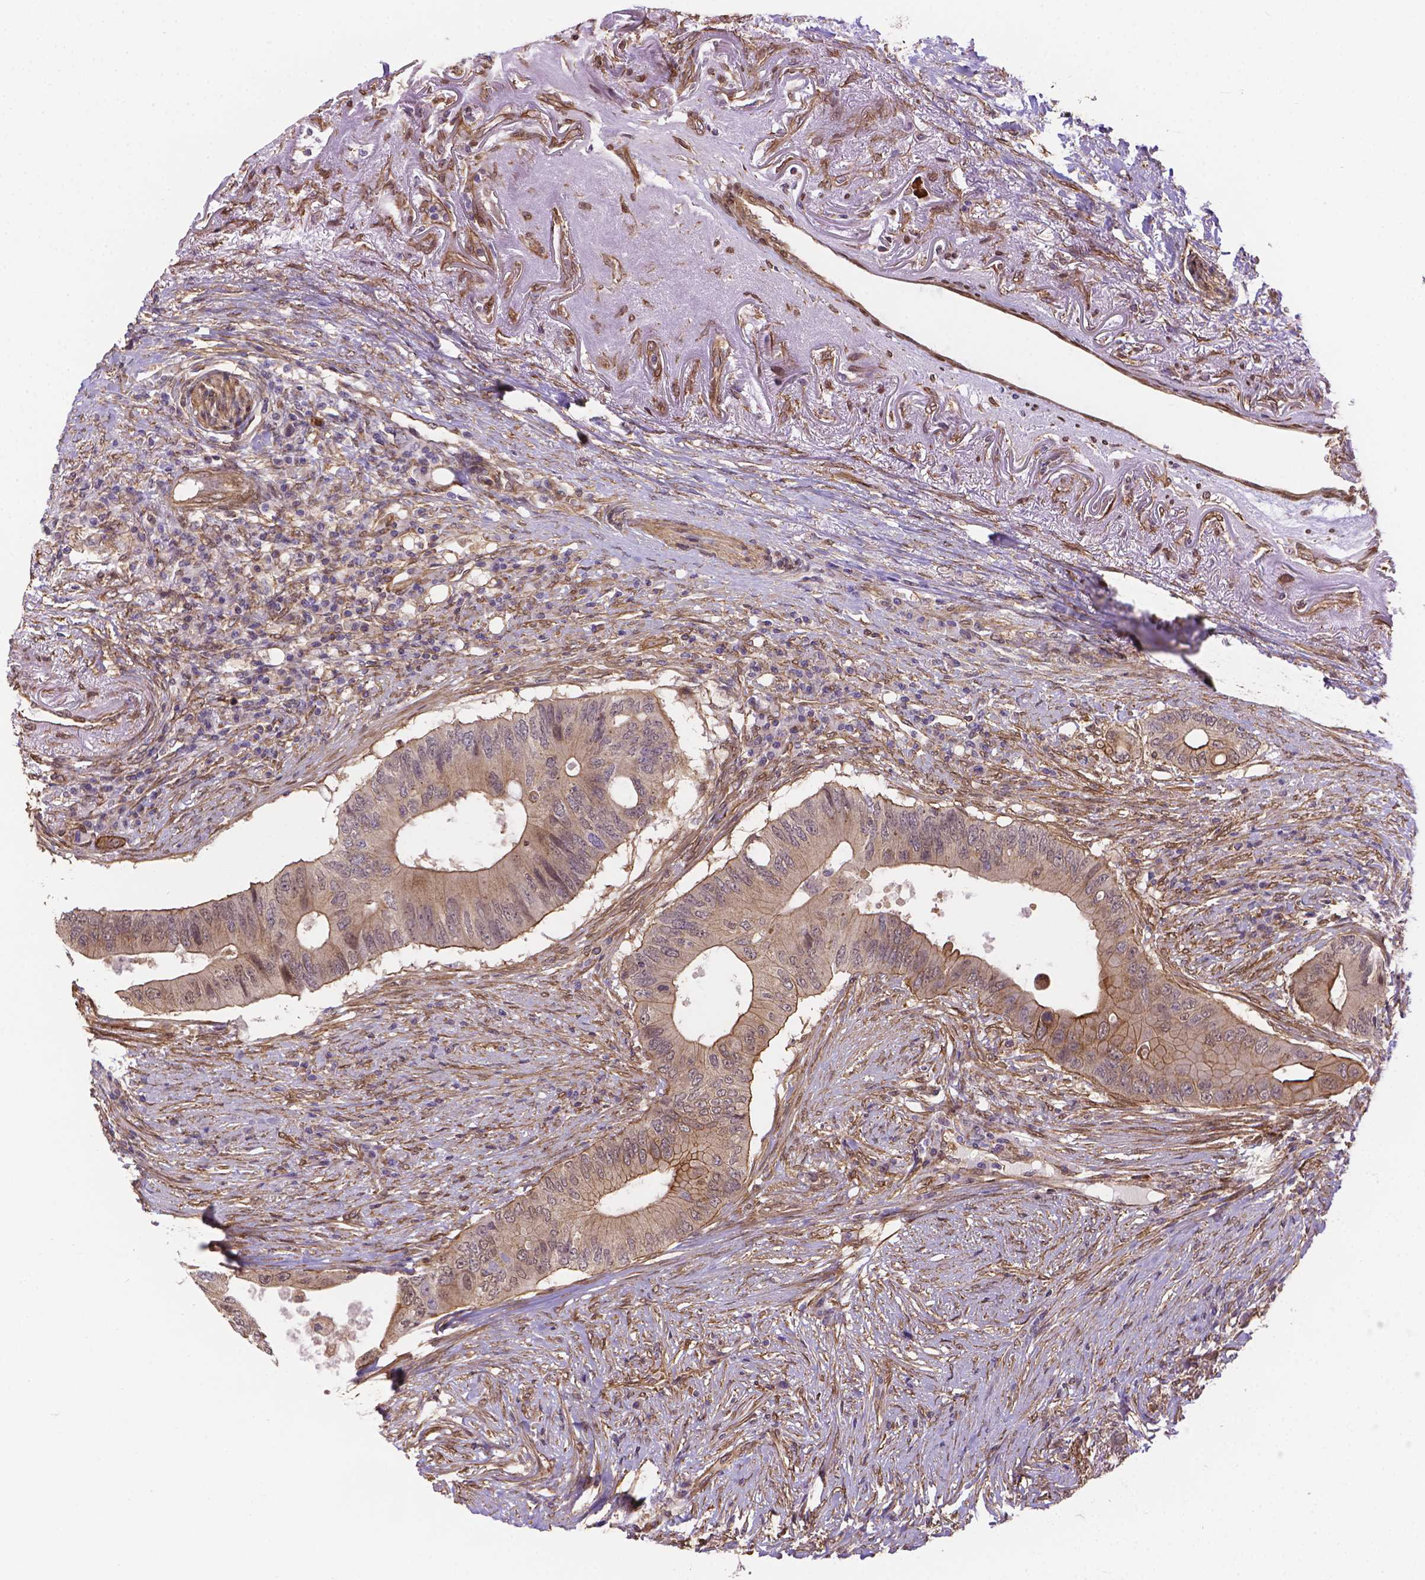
{"staining": {"intensity": "weak", "quantity": ">75%", "location": "cytoplasmic/membranous"}, "tissue": "colorectal cancer", "cell_type": "Tumor cells", "image_type": "cancer", "snomed": [{"axis": "morphology", "description": "Adenocarcinoma, NOS"}, {"axis": "topography", "description": "Colon"}], "caption": "About >75% of tumor cells in colorectal cancer (adenocarcinoma) reveal weak cytoplasmic/membranous protein staining as visualized by brown immunohistochemical staining.", "gene": "YAP1", "patient": {"sex": "male", "age": 71}}